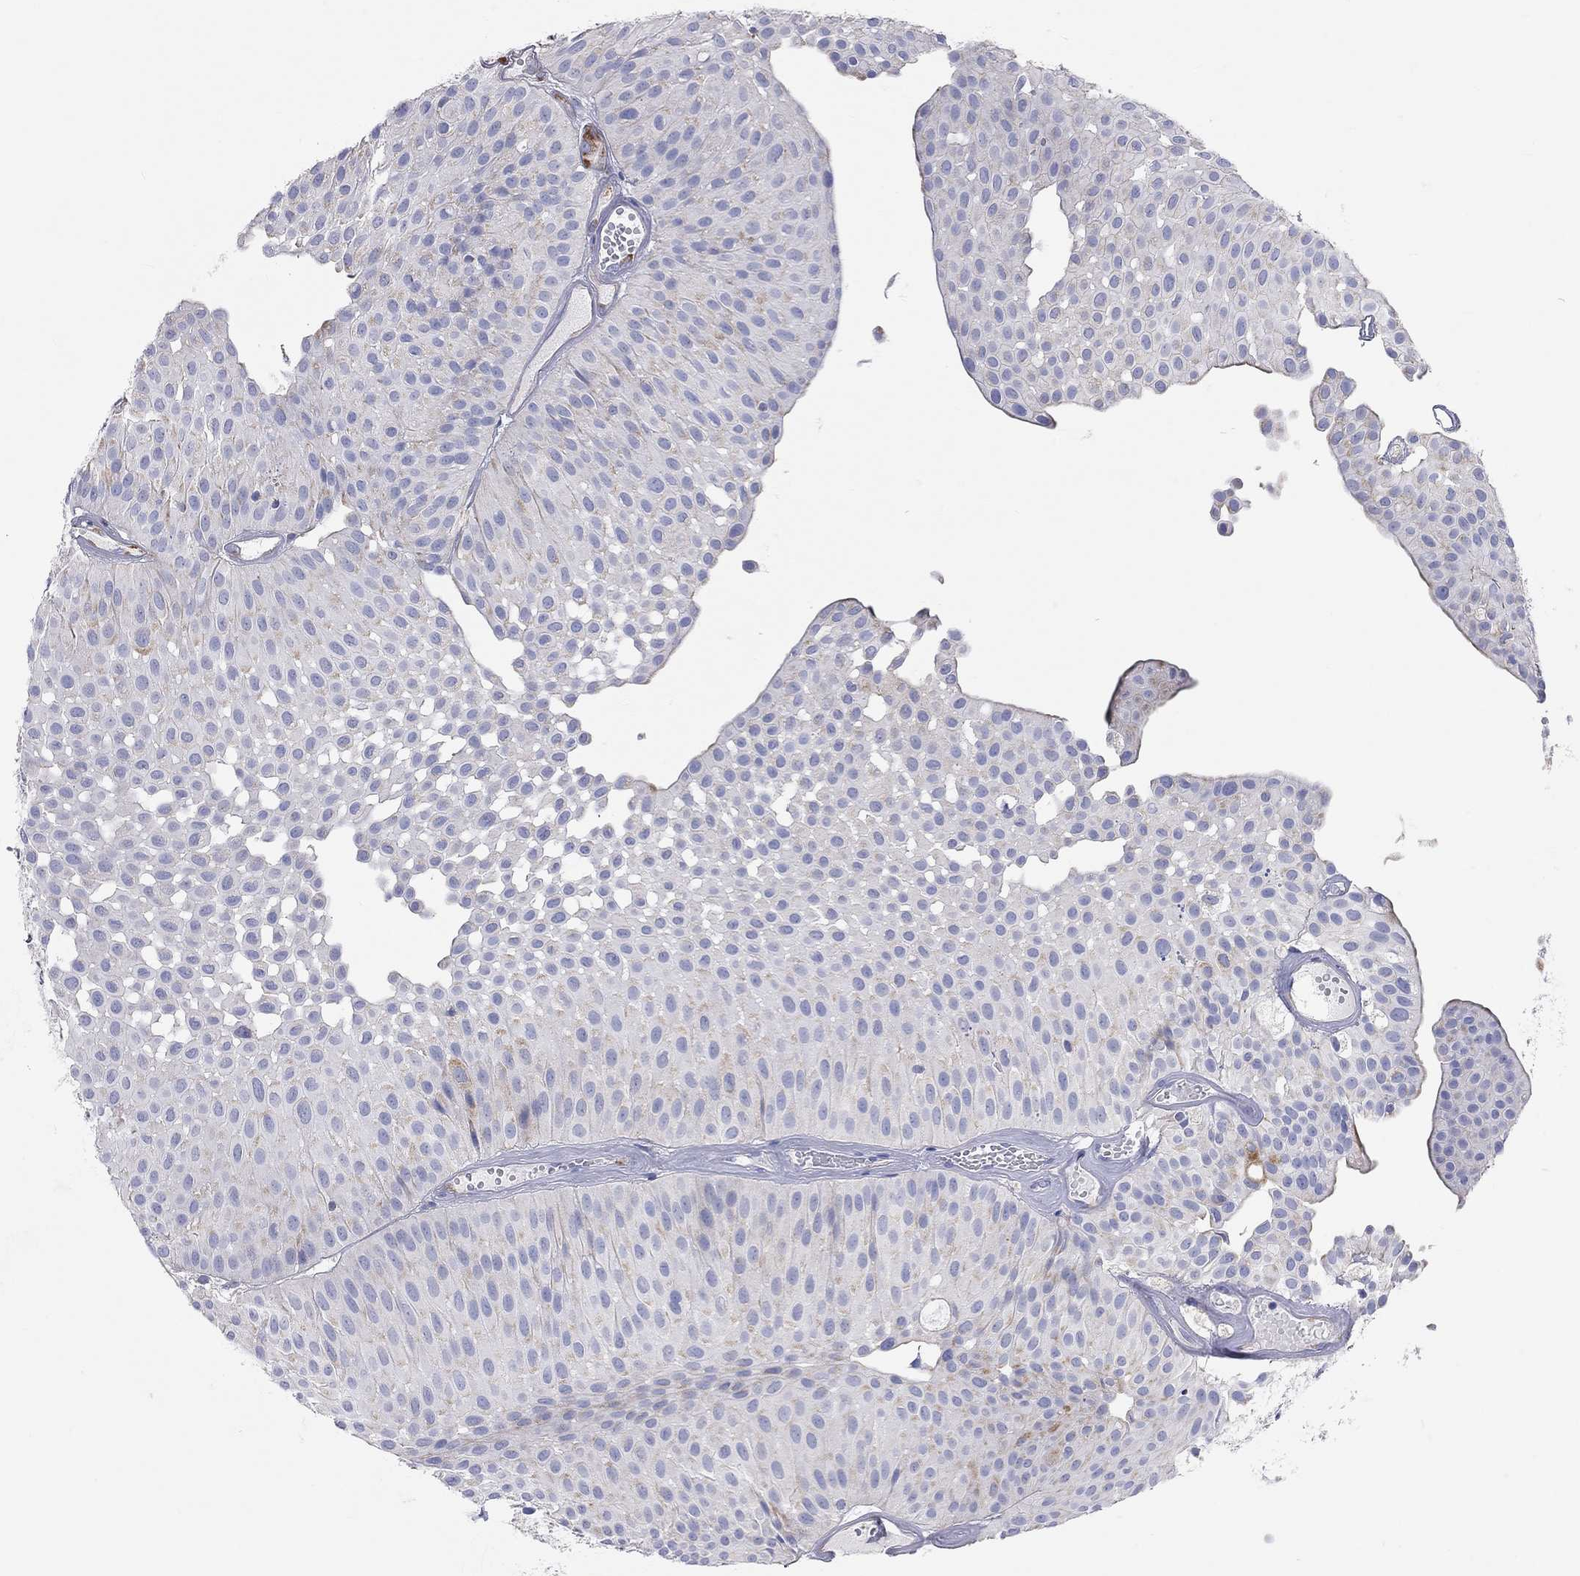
{"staining": {"intensity": "negative", "quantity": "none", "location": "none"}, "tissue": "urothelial cancer", "cell_type": "Tumor cells", "image_type": "cancer", "snomed": [{"axis": "morphology", "description": "Urothelial carcinoma, Low grade"}, {"axis": "topography", "description": "Urinary bladder"}], "caption": "IHC of human urothelial cancer reveals no positivity in tumor cells.", "gene": "RCAN1", "patient": {"sex": "male", "age": 64}}